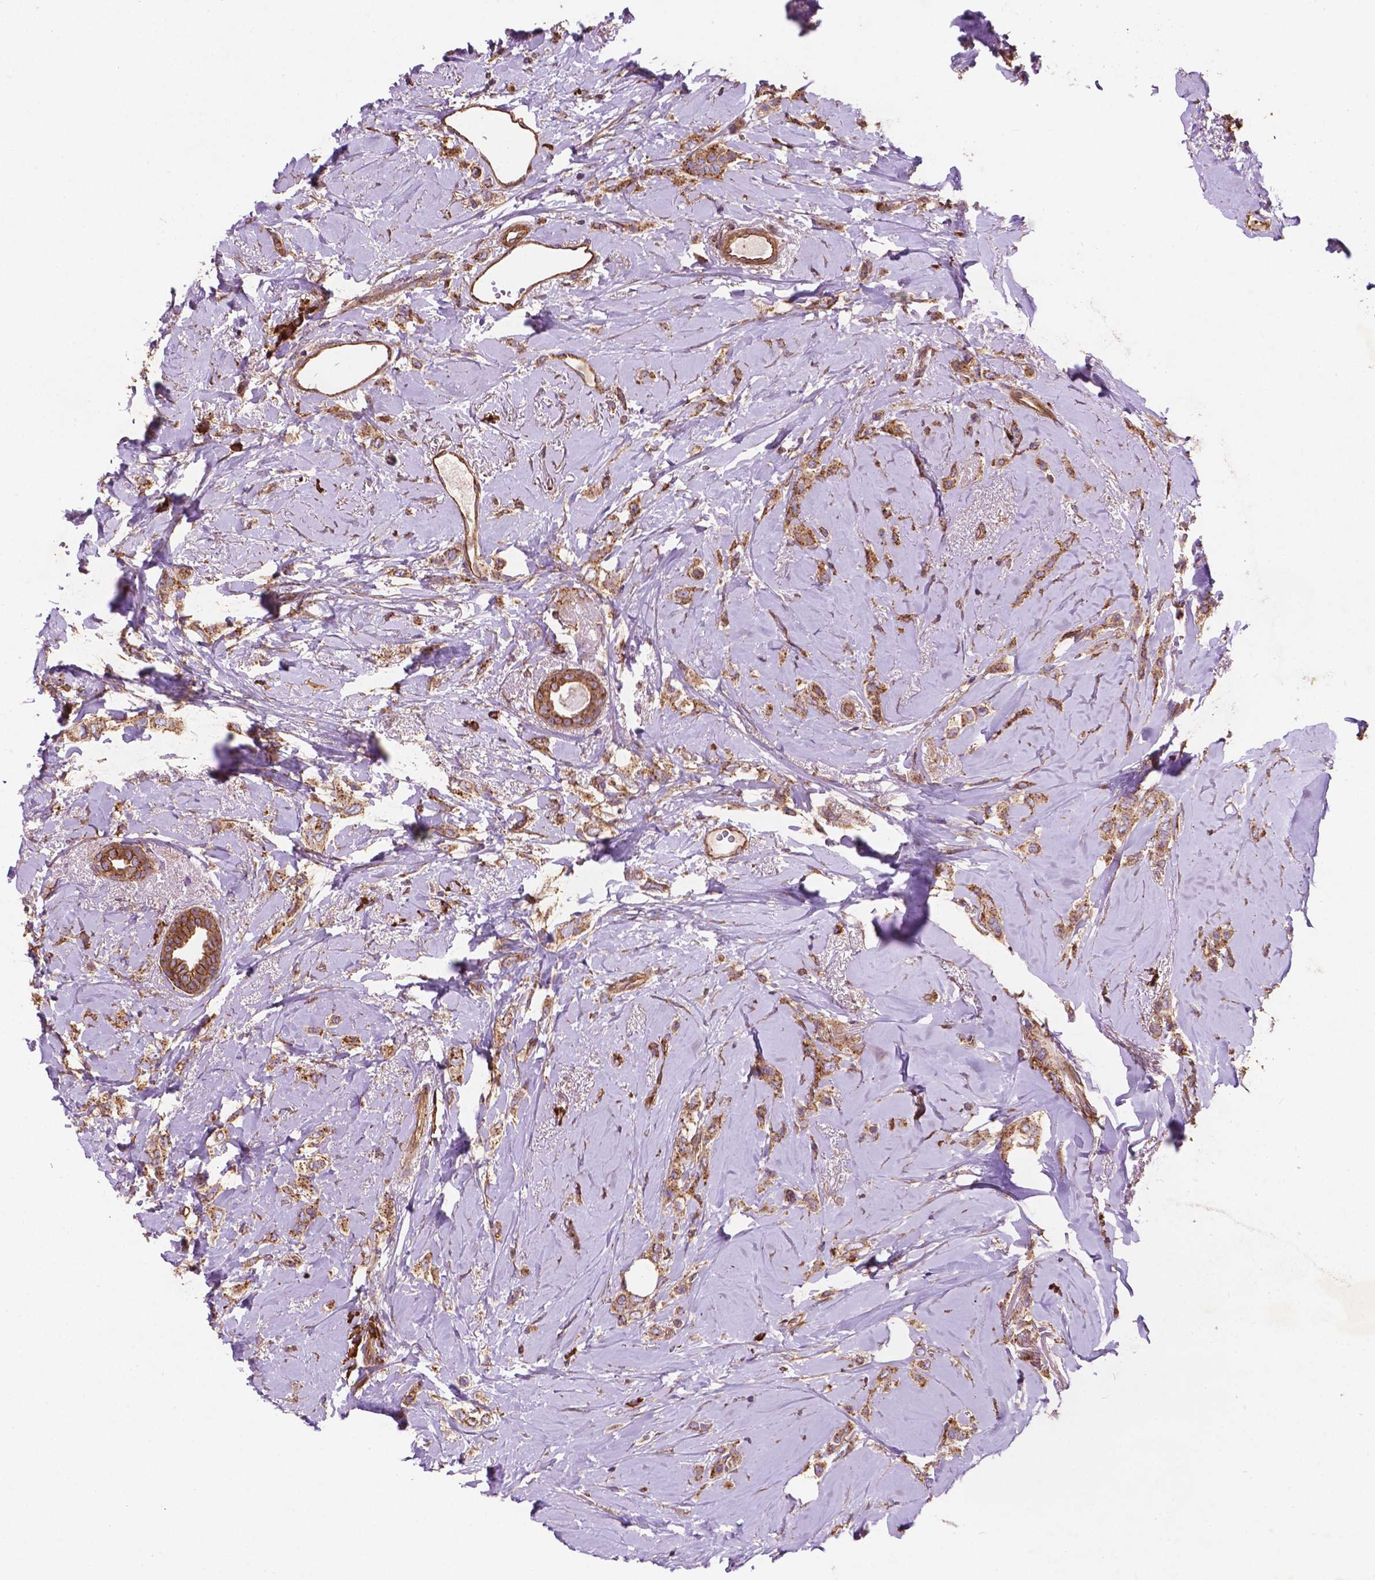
{"staining": {"intensity": "moderate", "quantity": ">75%", "location": "cytoplasmic/membranous"}, "tissue": "breast cancer", "cell_type": "Tumor cells", "image_type": "cancer", "snomed": [{"axis": "morphology", "description": "Lobular carcinoma"}, {"axis": "topography", "description": "Breast"}], "caption": "High-power microscopy captured an immunohistochemistry histopathology image of breast cancer (lobular carcinoma), revealing moderate cytoplasmic/membranous staining in about >75% of tumor cells. The staining is performed using DAB (3,3'-diaminobenzidine) brown chromogen to label protein expression. The nuclei are counter-stained blue using hematoxylin.", "gene": "CCDC71L", "patient": {"sex": "female", "age": 66}}